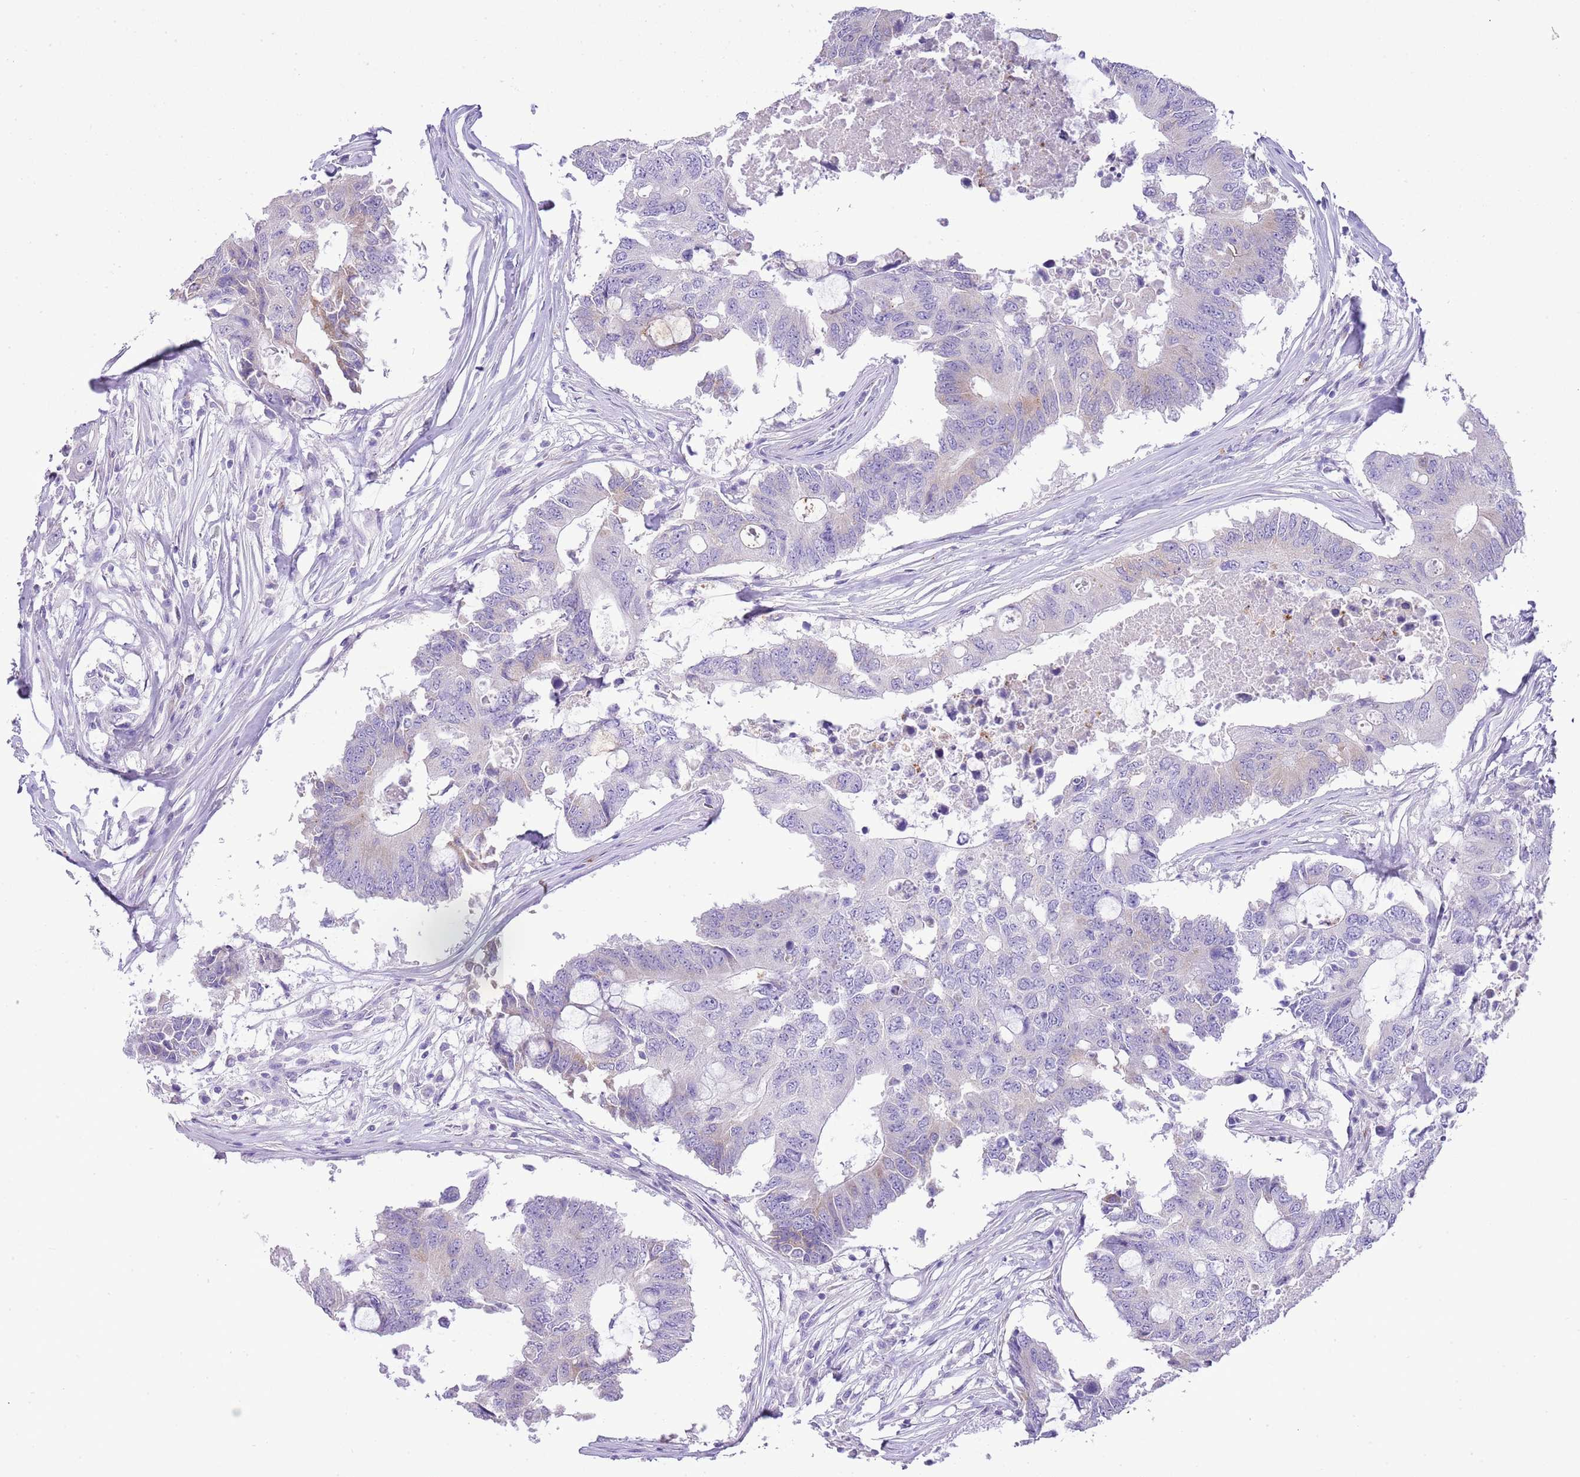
{"staining": {"intensity": "negative", "quantity": "none", "location": "none"}, "tissue": "colorectal cancer", "cell_type": "Tumor cells", "image_type": "cancer", "snomed": [{"axis": "morphology", "description": "Adenocarcinoma, NOS"}, {"axis": "topography", "description": "Colon"}], "caption": "Image shows no protein expression in tumor cells of colorectal cancer (adenocarcinoma) tissue.", "gene": "OR2Z1", "patient": {"sex": "male", "age": 71}}